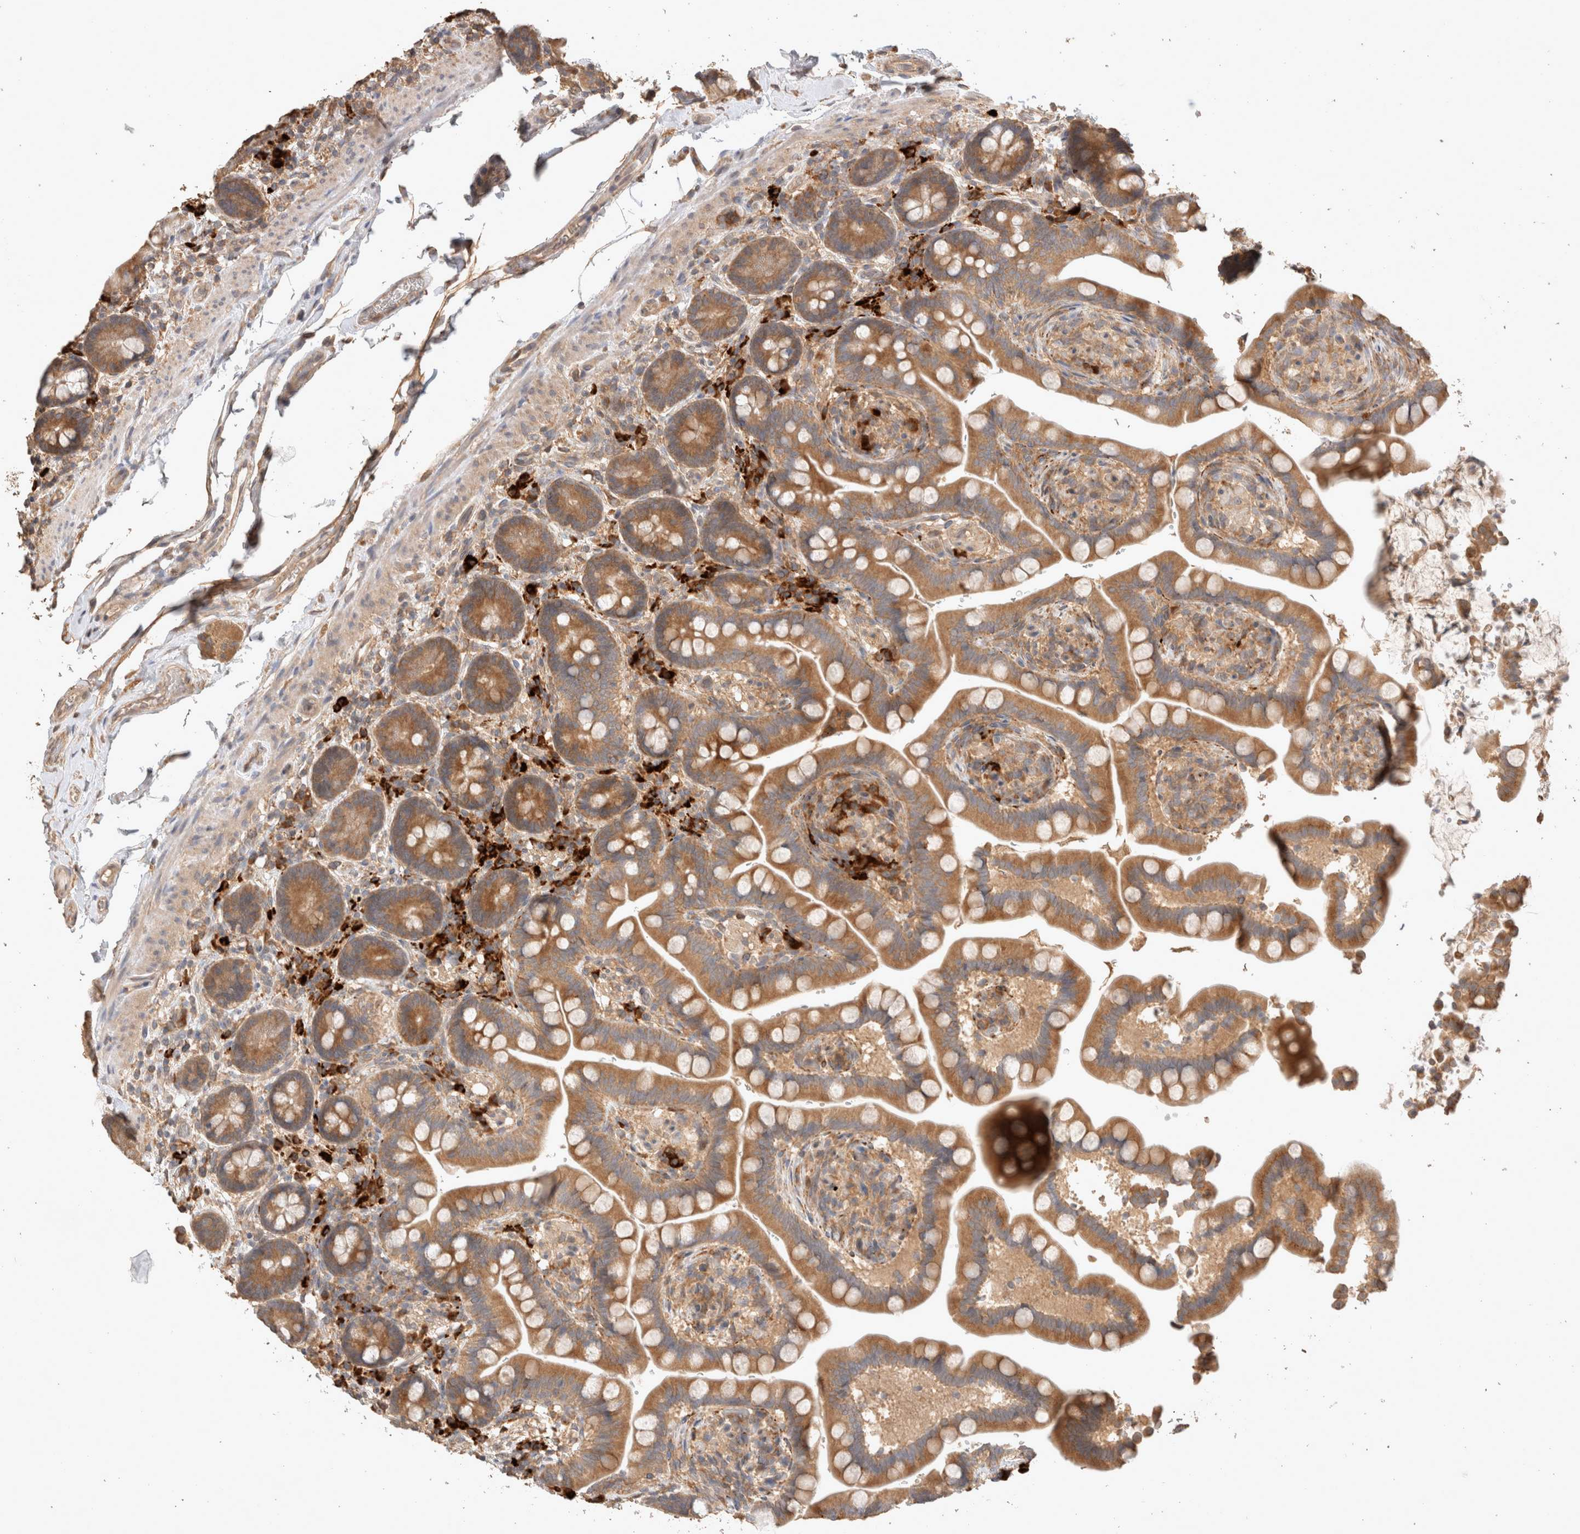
{"staining": {"intensity": "moderate", "quantity": ">75%", "location": "cytoplasmic/membranous"}, "tissue": "colon", "cell_type": "Endothelial cells", "image_type": "normal", "snomed": [{"axis": "morphology", "description": "Normal tissue, NOS"}, {"axis": "topography", "description": "Smooth muscle"}, {"axis": "topography", "description": "Colon"}], "caption": "This is a photomicrograph of immunohistochemistry (IHC) staining of unremarkable colon, which shows moderate positivity in the cytoplasmic/membranous of endothelial cells.", "gene": "HROB", "patient": {"sex": "male", "age": 73}}